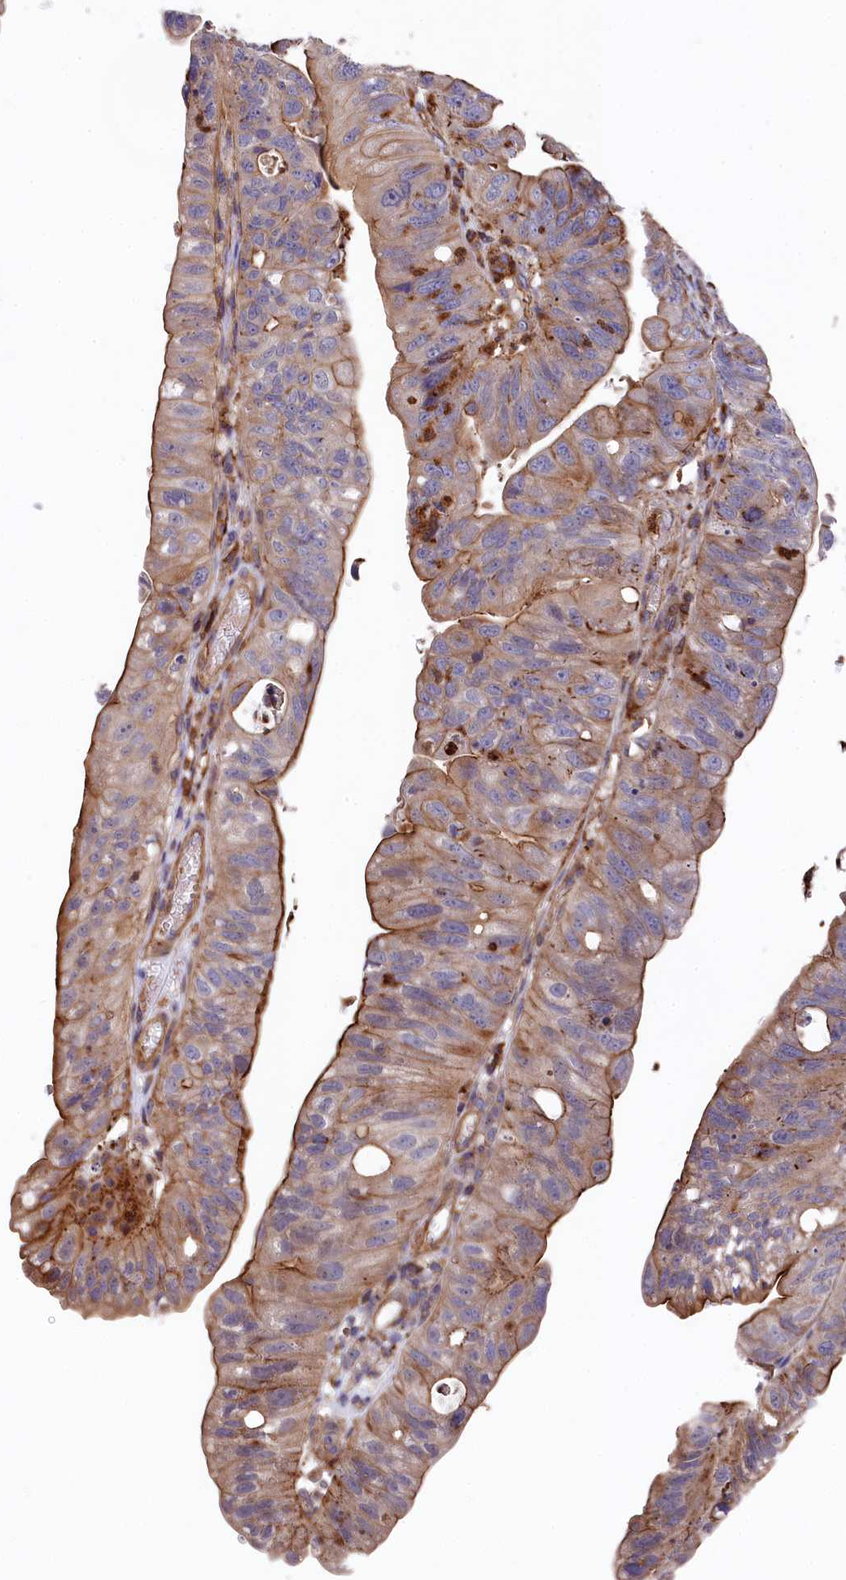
{"staining": {"intensity": "moderate", "quantity": ">75%", "location": "cytoplasmic/membranous"}, "tissue": "stomach cancer", "cell_type": "Tumor cells", "image_type": "cancer", "snomed": [{"axis": "morphology", "description": "Adenocarcinoma, NOS"}, {"axis": "topography", "description": "Stomach"}], "caption": "High-power microscopy captured an IHC micrograph of adenocarcinoma (stomach), revealing moderate cytoplasmic/membranous positivity in approximately >75% of tumor cells.", "gene": "RAPSN", "patient": {"sex": "male", "age": 59}}